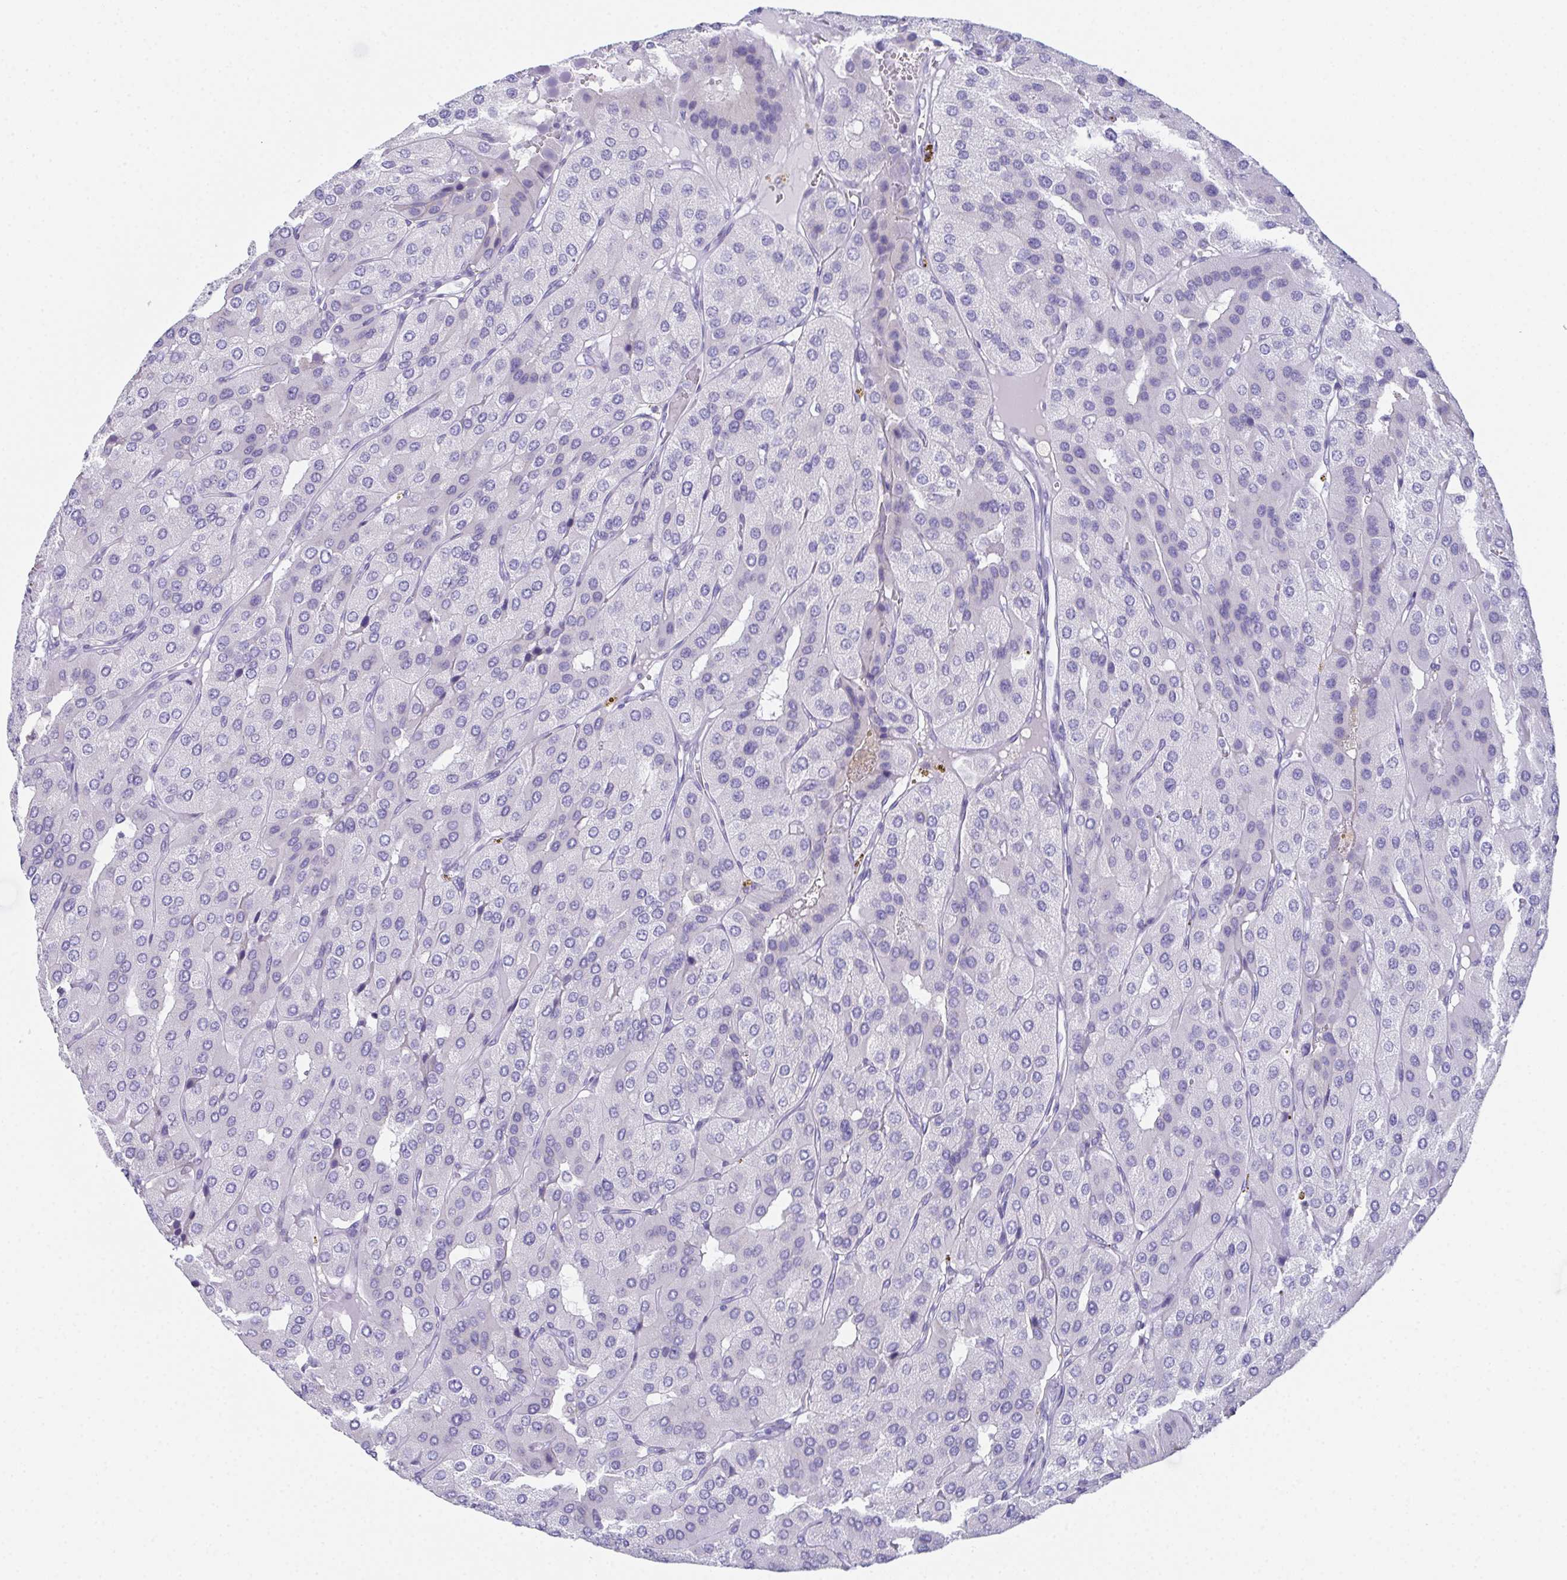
{"staining": {"intensity": "negative", "quantity": "none", "location": "none"}, "tissue": "parathyroid gland", "cell_type": "Glandular cells", "image_type": "normal", "snomed": [{"axis": "morphology", "description": "Normal tissue, NOS"}, {"axis": "morphology", "description": "Adenoma, NOS"}, {"axis": "topography", "description": "Parathyroid gland"}], "caption": "Parathyroid gland was stained to show a protein in brown. There is no significant staining in glandular cells. (Stains: DAB (3,3'-diaminobenzidine) IHC with hematoxylin counter stain, Microscopy: brightfield microscopy at high magnification).", "gene": "TEX19", "patient": {"sex": "female", "age": 86}}